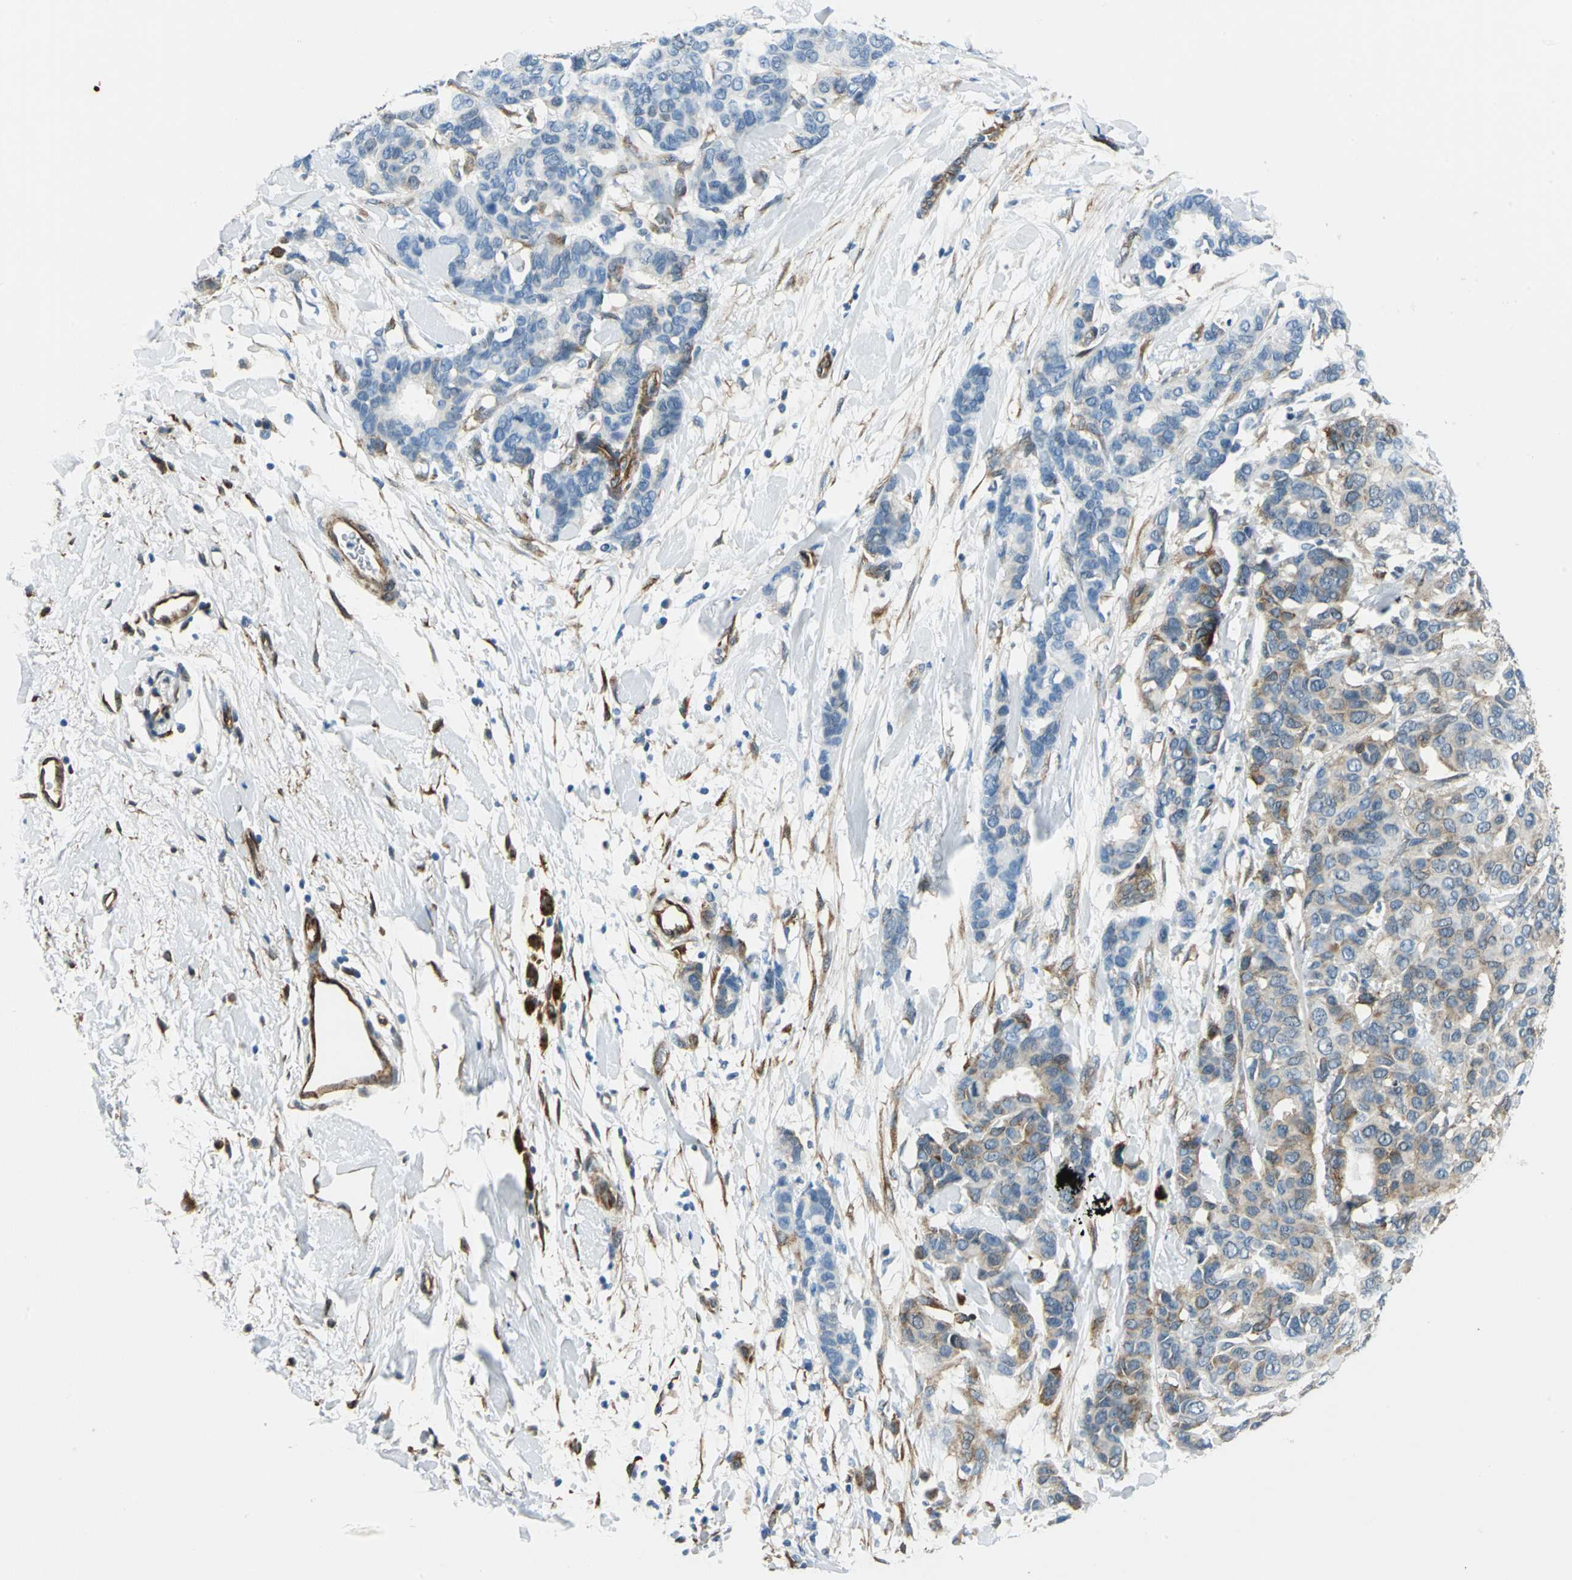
{"staining": {"intensity": "weak", "quantity": "<25%", "location": "cytoplasmic/membranous"}, "tissue": "breast cancer", "cell_type": "Tumor cells", "image_type": "cancer", "snomed": [{"axis": "morphology", "description": "Duct carcinoma"}, {"axis": "topography", "description": "Breast"}], "caption": "Tumor cells are negative for brown protein staining in breast cancer. (DAB immunohistochemistry (IHC) visualized using brightfield microscopy, high magnification).", "gene": "HSPB1", "patient": {"sex": "female", "age": 87}}